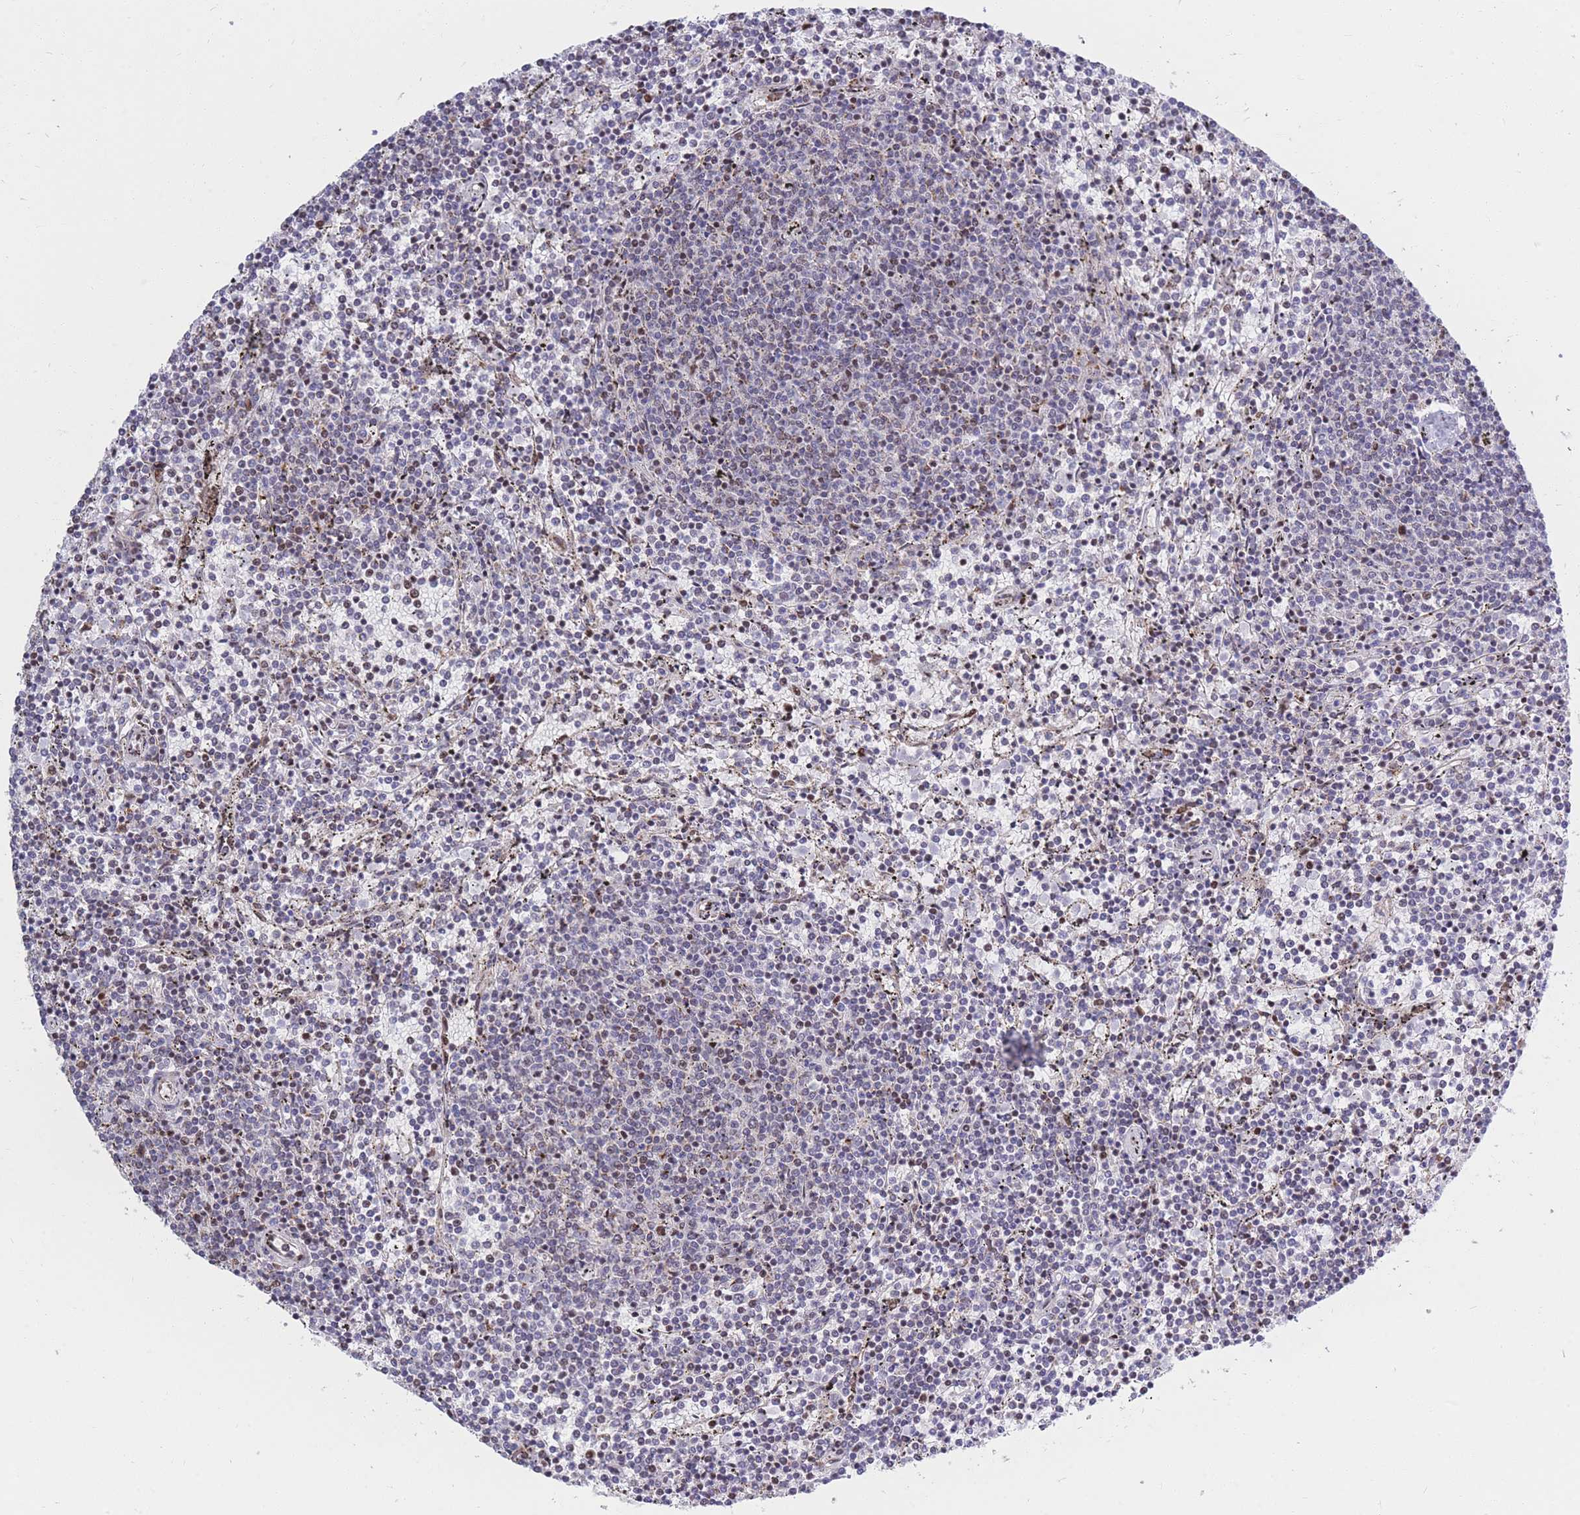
{"staining": {"intensity": "moderate", "quantity": "25%-75%", "location": "cytoplasmic/membranous,nuclear"}, "tissue": "lymphoma", "cell_type": "Tumor cells", "image_type": "cancer", "snomed": [{"axis": "morphology", "description": "Malignant lymphoma, non-Hodgkin's type, Low grade"}, {"axis": "topography", "description": "Spleen"}], "caption": "Immunohistochemical staining of human low-grade malignant lymphoma, non-Hodgkin's type displays medium levels of moderate cytoplasmic/membranous and nuclear protein expression in approximately 25%-75% of tumor cells. The protein of interest is stained brown, and the nuclei are stained in blue (DAB (3,3'-diaminobenzidine) IHC with brightfield microscopy, high magnification).", "gene": "MOB4", "patient": {"sex": "female", "age": 50}}